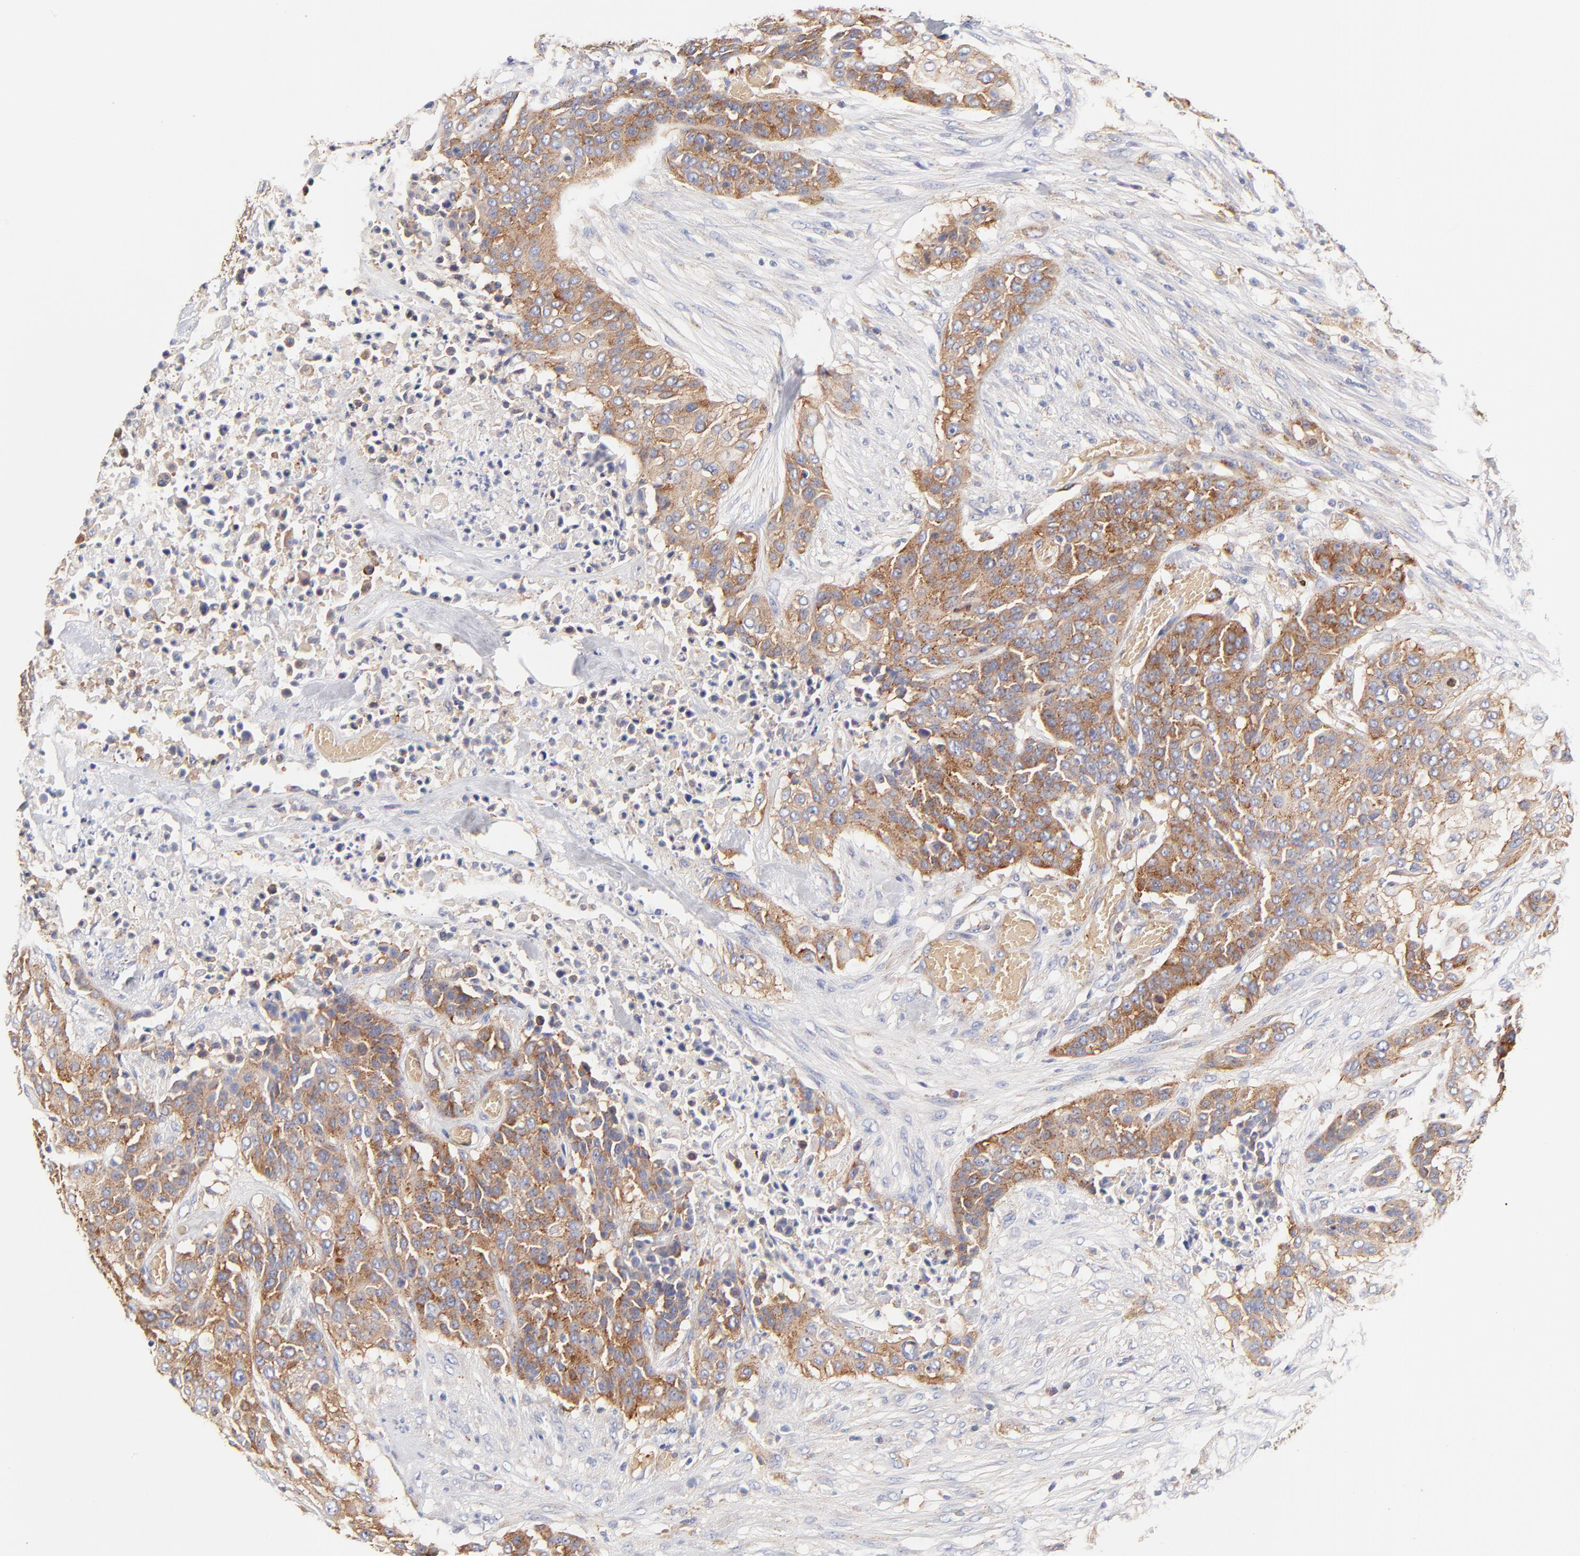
{"staining": {"intensity": "moderate", "quantity": ">75%", "location": "cytoplasmic/membranous"}, "tissue": "urothelial cancer", "cell_type": "Tumor cells", "image_type": "cancer", "snomed": [{"axis": "morphology", "description": "Urothelial carcinoma, High grade"}, {"axis": "topography", "description": "Urinary bladder"}], "caption": "A histopathology image of human high-grade urothelial carcinoma stained for a protein demonstrates moderate cytoplasmic/membranous brown staining in tumor cells.", "gene": "CD2AP", "patient": {"sex": "male", "age": 74}}